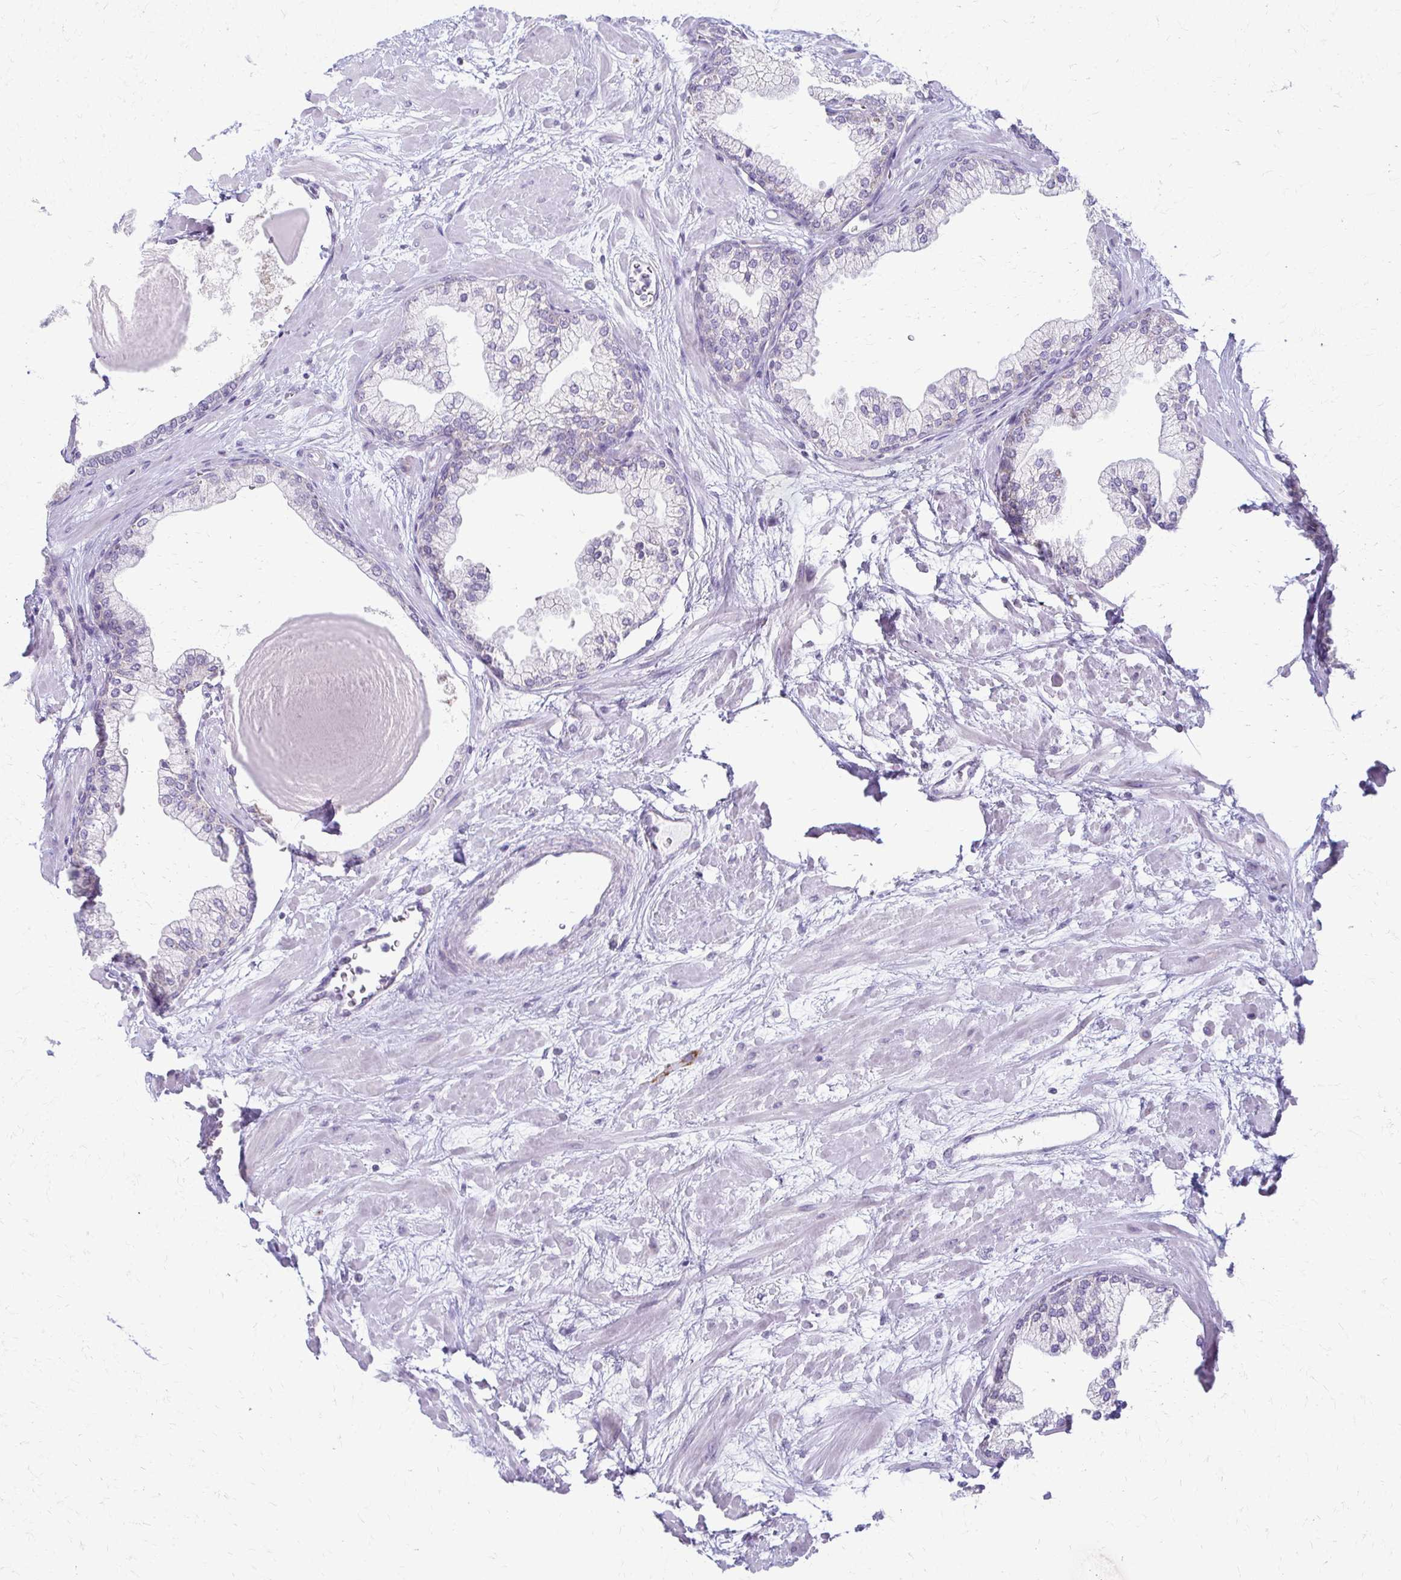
{"staining": {"intensity": "negative", "quantity": "none", "location": "none"}, "tissue": "prostate", "cell_type": "Glandular cells", "image_type": "normal", "snomed": [{"axis": "morphology", "description": "Normal tissue, NOS"}, {"axis": "topography", "description": "Prostate"}, {"axis": "topography", "description": "Peripheral nerve tissue"}], "caption": "This is an immunohistochemistry (IHC) histopathology image of normal human prostate. There is no staining in glandular cells.", "gene": "FCGR2A", "patient": {"sex": "male", "age": 61}}